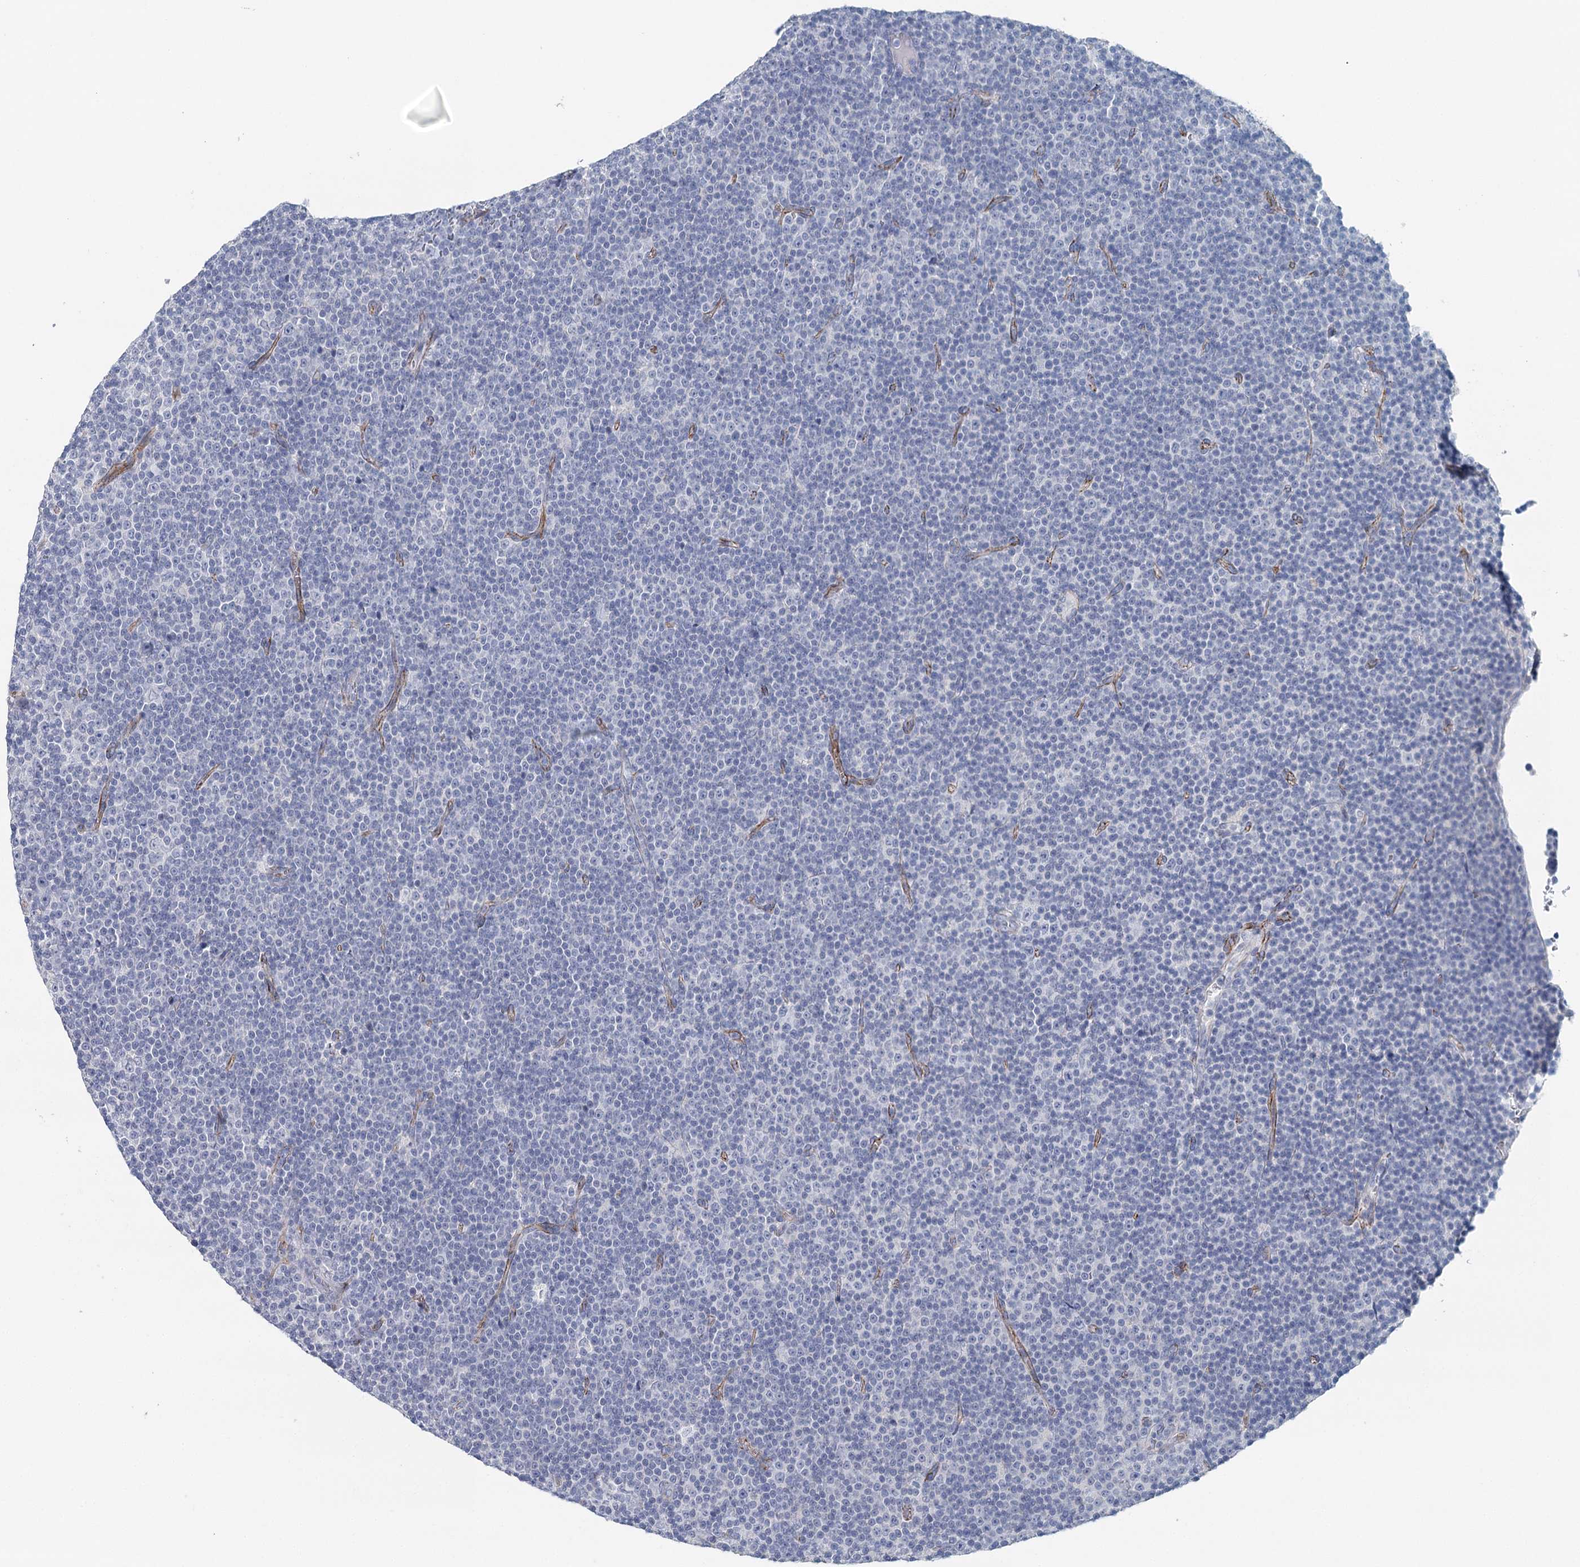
{"staining": {"intensity": "negative", "quantity": "none", "location": "none"}, "tissue": "lymphoma", "cell_type": "Tumor cells", "image_type": "cancer", "snomed": [{"axis": "morphology", "description": "Malignant lymphoma, non-Hodgkin's type, Low grade"}, {"axis": "topography", "description": "Lymph node"}], "caption": "Photomicrograph shows no significant protein expression in tumor cells of low-grade malignant lymphoma, non-Hodgkin's type.", "gene": "SYNPO", "patient": {"sex": "female", "age": 67}}